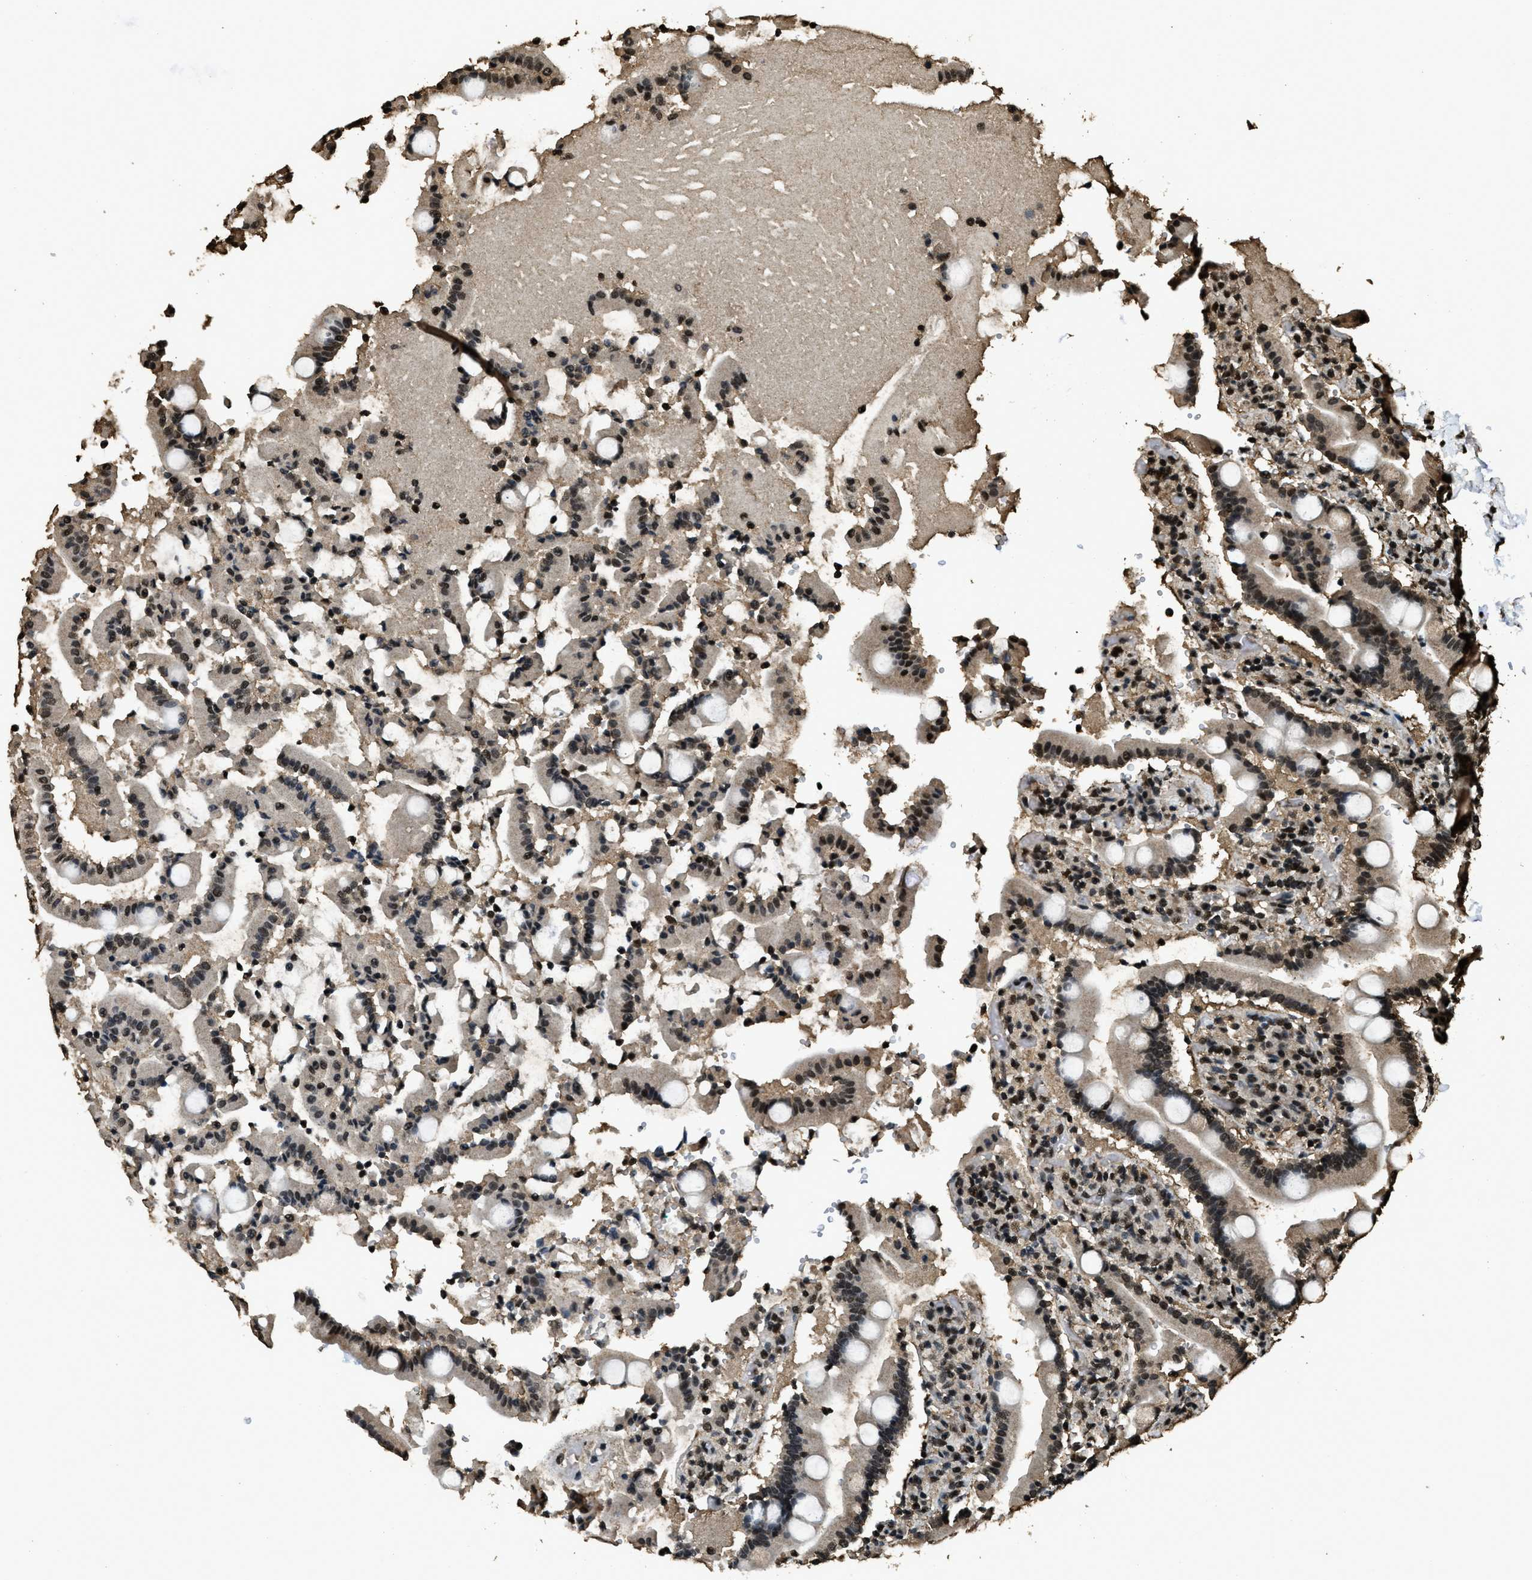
{"staining": {"intensity": "moderate", "quantity": ">75%", "location": "nuclear"}, "tissue": "duodenum", "cell_type": "Glandular cells", "image_type": "normal", "snomed": [{"axis": "morphology", "description": "Normal tissue, NOS"}, {"axis": "topography", "description": "Small intestine, NOS"}], "caption": "Immunohistochemical staining of benign human duodenum shows moderate nuclear protein expression in approximately >75% of glandular cells.", "gene": "MYB", "patient": {"sex": "female", "age": 71}}